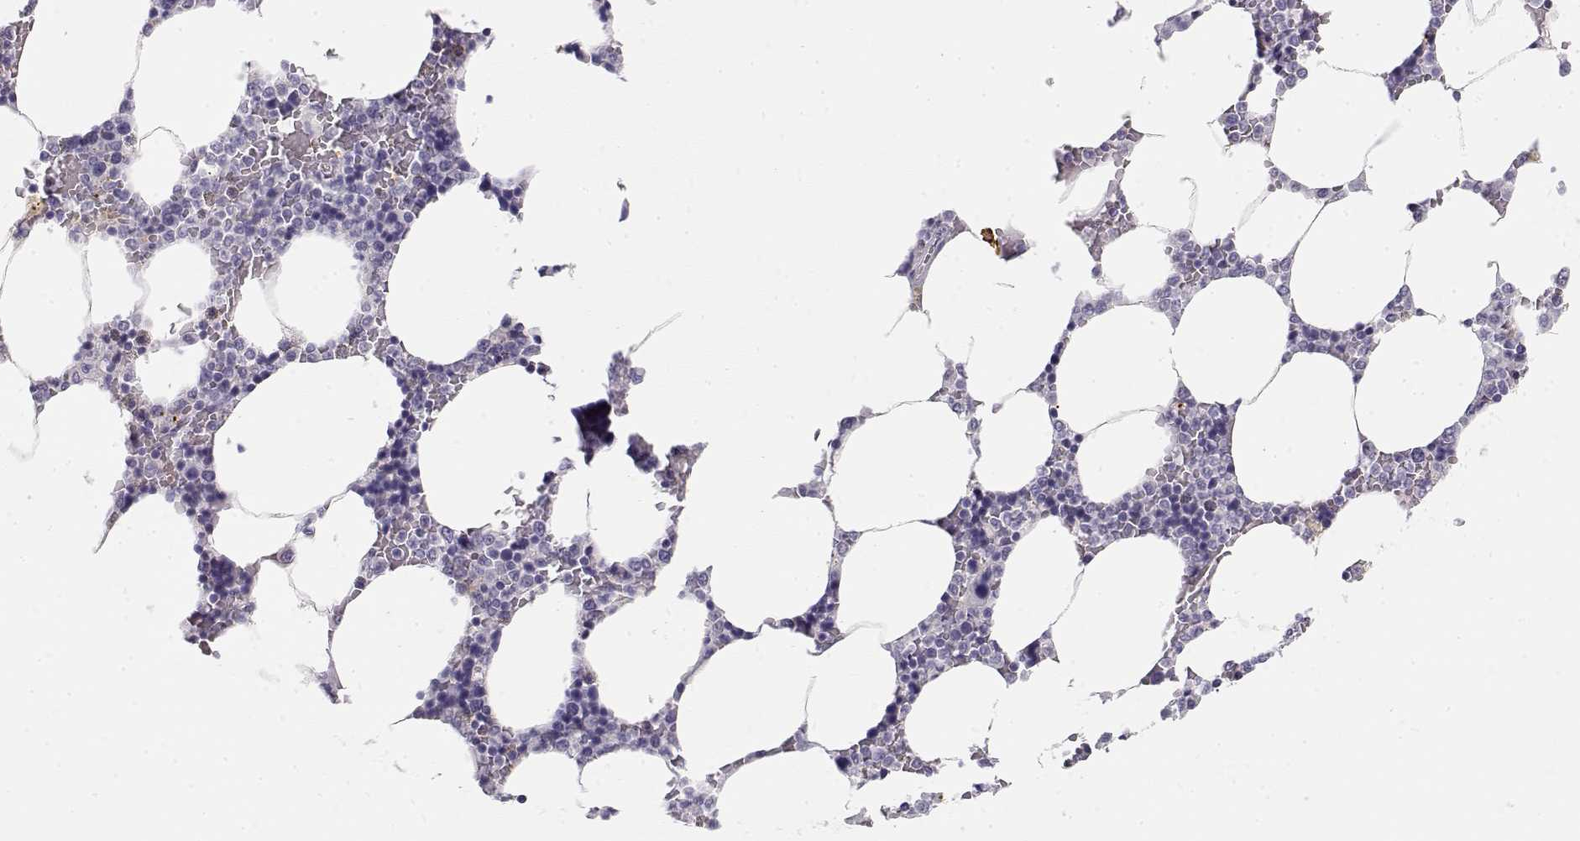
{"staining": {"intensity": "negative", "quantity": "none", "location": "none"}, "tissue": "bone marrow", "cell_type": "Hematopoietic cells", "image_type": "normal", "snomed": [{"axis": "morphology", "description": "Normal tissue, NOS"}, {"axis": "topography", "description": "Bone marrow"}], "caption": "The micrograph shows no staining of hematopoietic cells in normal bone marrow.", "gene": "NUTM1", "patient": {"sex": "male", "age": 63}}